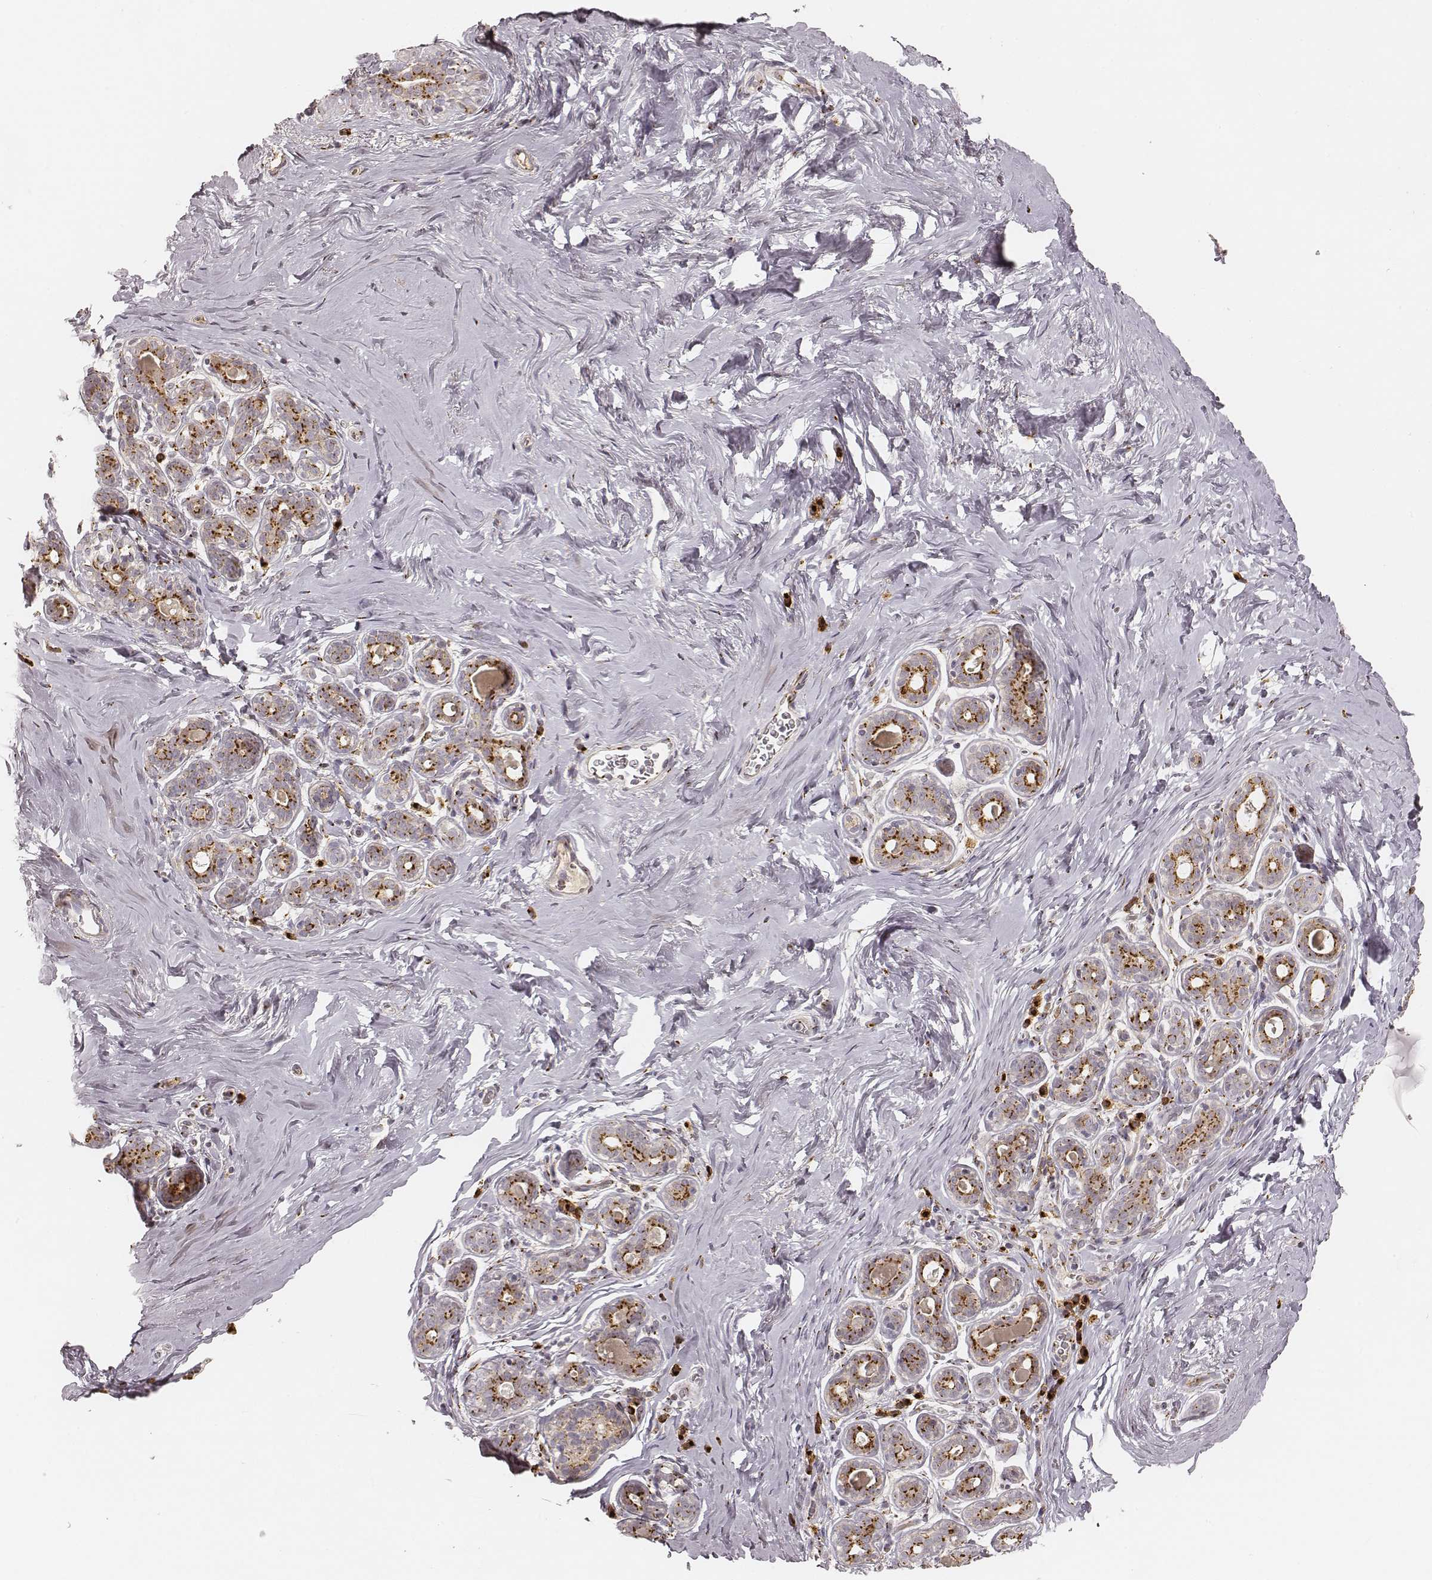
{"staining": {"intensity": "negative", "quantity": "none", "location": "none"}, "tissue": "breast", "cell_type": "Adipocytes", "image_type": "normal", "snomed": [{"axis": "morphology", "description": "Normal tissue, NOS"}, {"axis": "topography", "description": "Skin"}, {"axis": "topography", "description": "Breast"}], "caption": "Immunohistochemistry (IHC) micrograph of benign breast: breast stained with DAB (3,3'-diaminobenzidine) demonstrates no significant protein positivity in adipocytes. The staining was performed using DAB (3,3'-diaminobenzidine) to visualize the protein expression in brown, while the nuclei were stained in blue with hematoxylin (Magnification: 20x).", "gene": "GORASP2", "patient": {"sex": "female", "age": 43}}